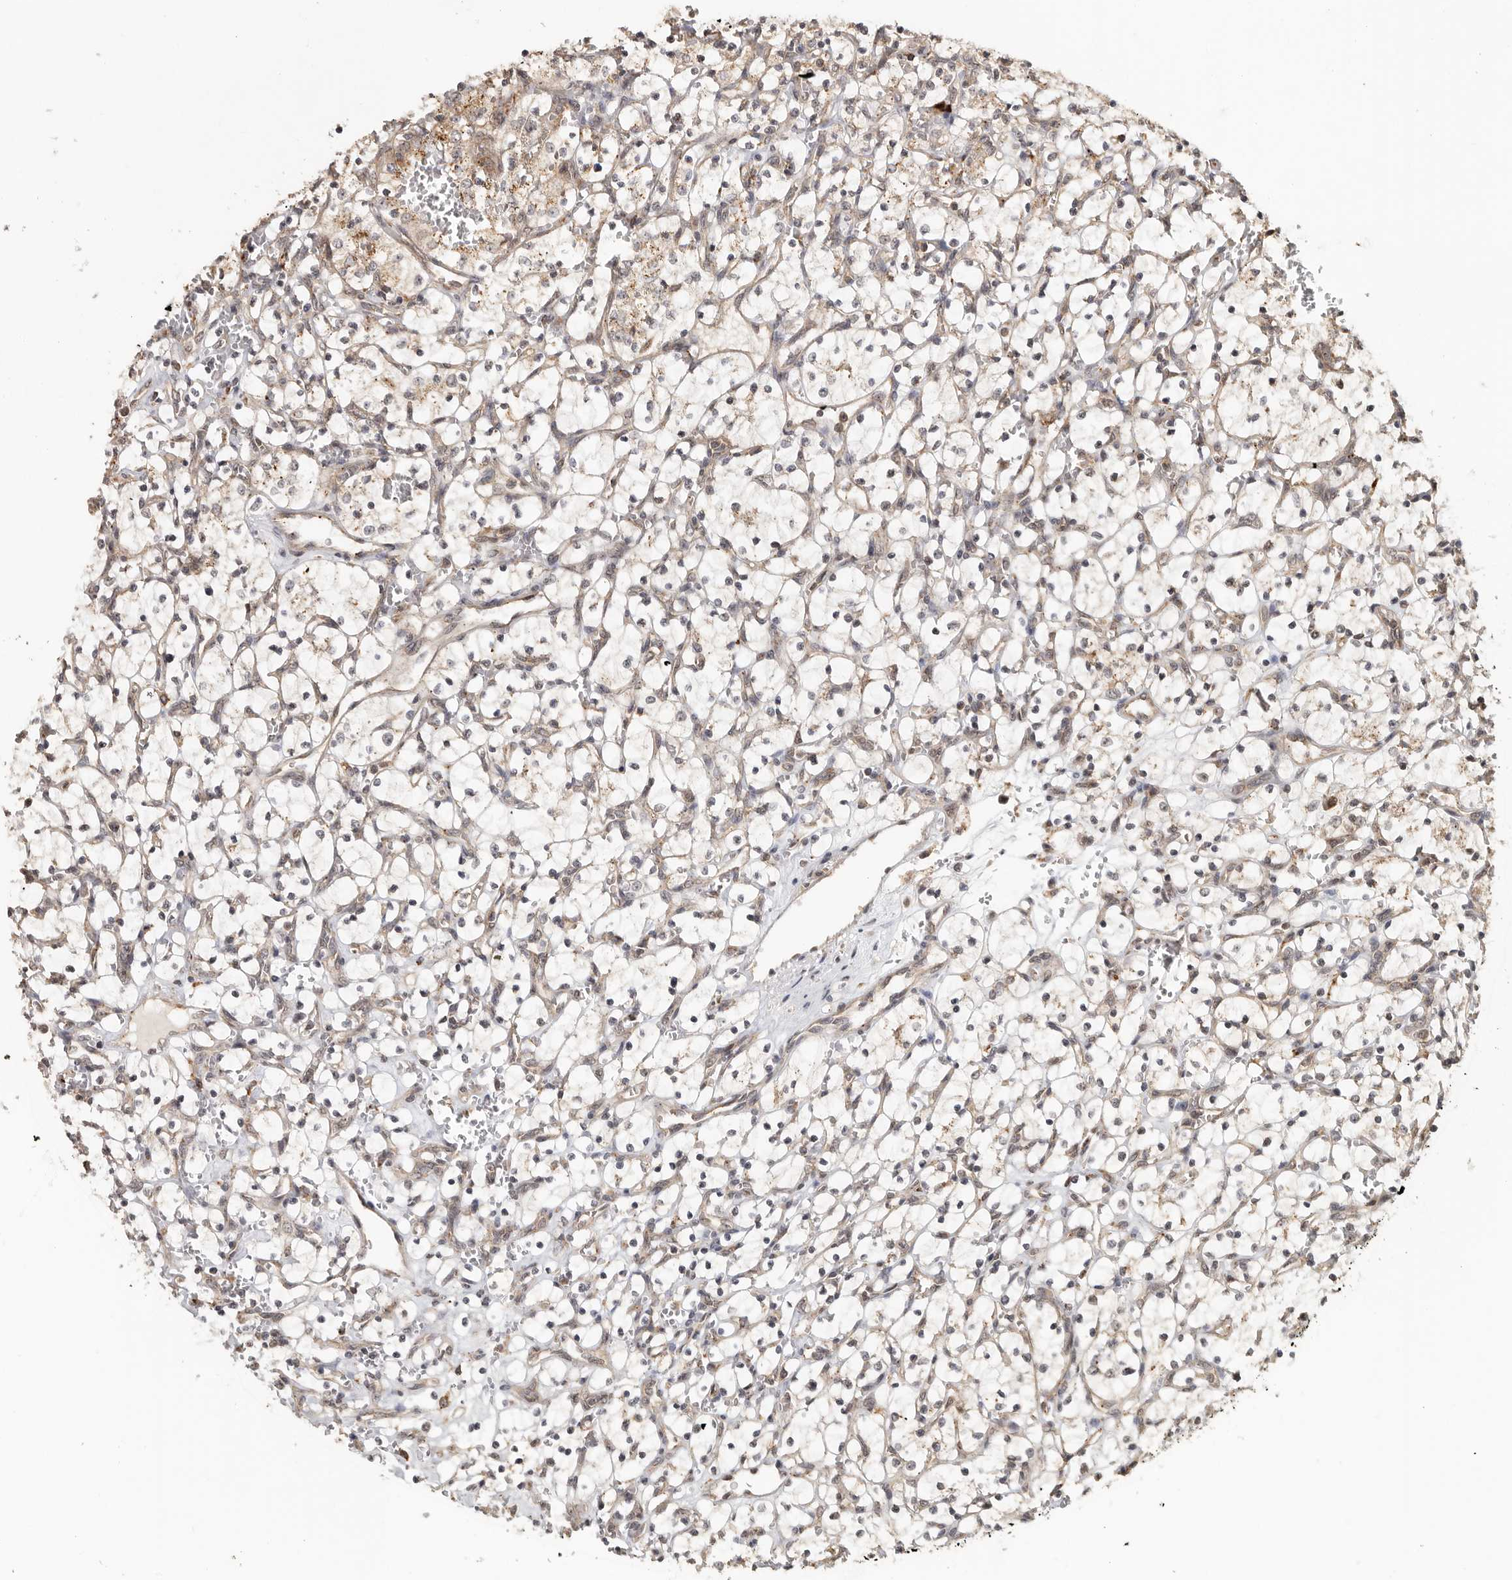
{"staining": {"intensity": "negative", "quantity": "none", "location": "none"}, "tissue": "renal cancer", "cell_type": "Tumor cells", "image_type": "cancer", "snomed": [{"axis": "morphology", "description": "Adenocarcinoma, NOS"}, {"axis": "topography", "description": "Kidney"}], "caption": "A photomicrograph of human renal cancer (adenocarcinoma) is negative for staining in tumor cells.", "gene": "ZNF83", "patient": {"sex": "female", "age": 69}}